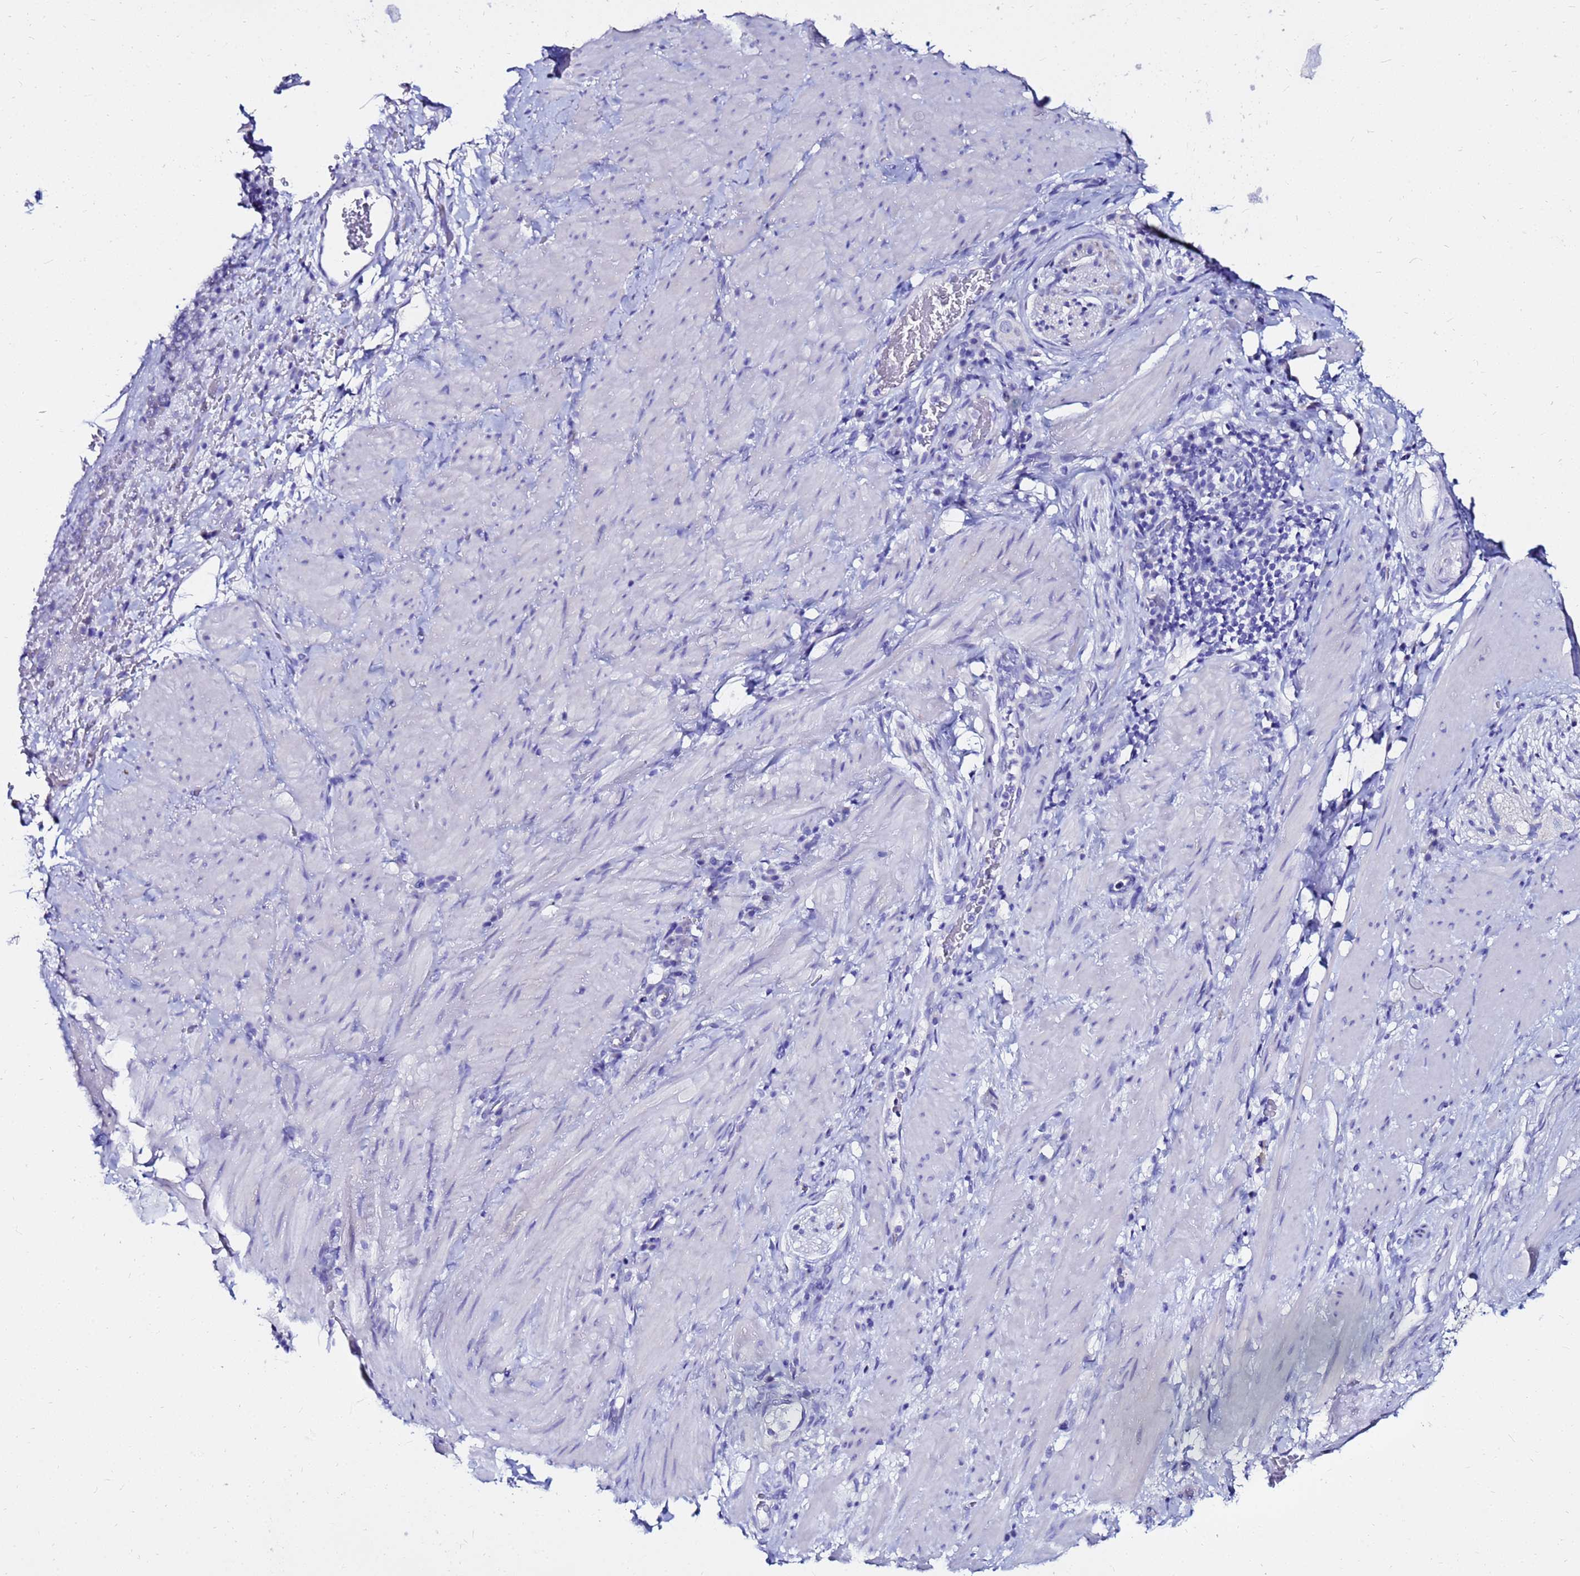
{"staining": {"intensity": "negative", "quantity": "none", "location": "none"}, "tissue": "stomach cancer", "cell_type": "Tumor cells", "image_type": "cancer", "snomed": [{"axis": "morphology", "description": "Normal tissue, NOS"}, {"axis": "morphology", "description": "Adenocarcinoma, NOS"}, {"axis": "topography", "description": "Stomach"}], "caption": "High power microscopy micrograph of an immunohistochemistry micrograph of adenocarcinoma (stomach), revealing no significant staining in tumor cells.", "gene": "PPP1R14C", "patient": {"sex": "female", "age": 64}}